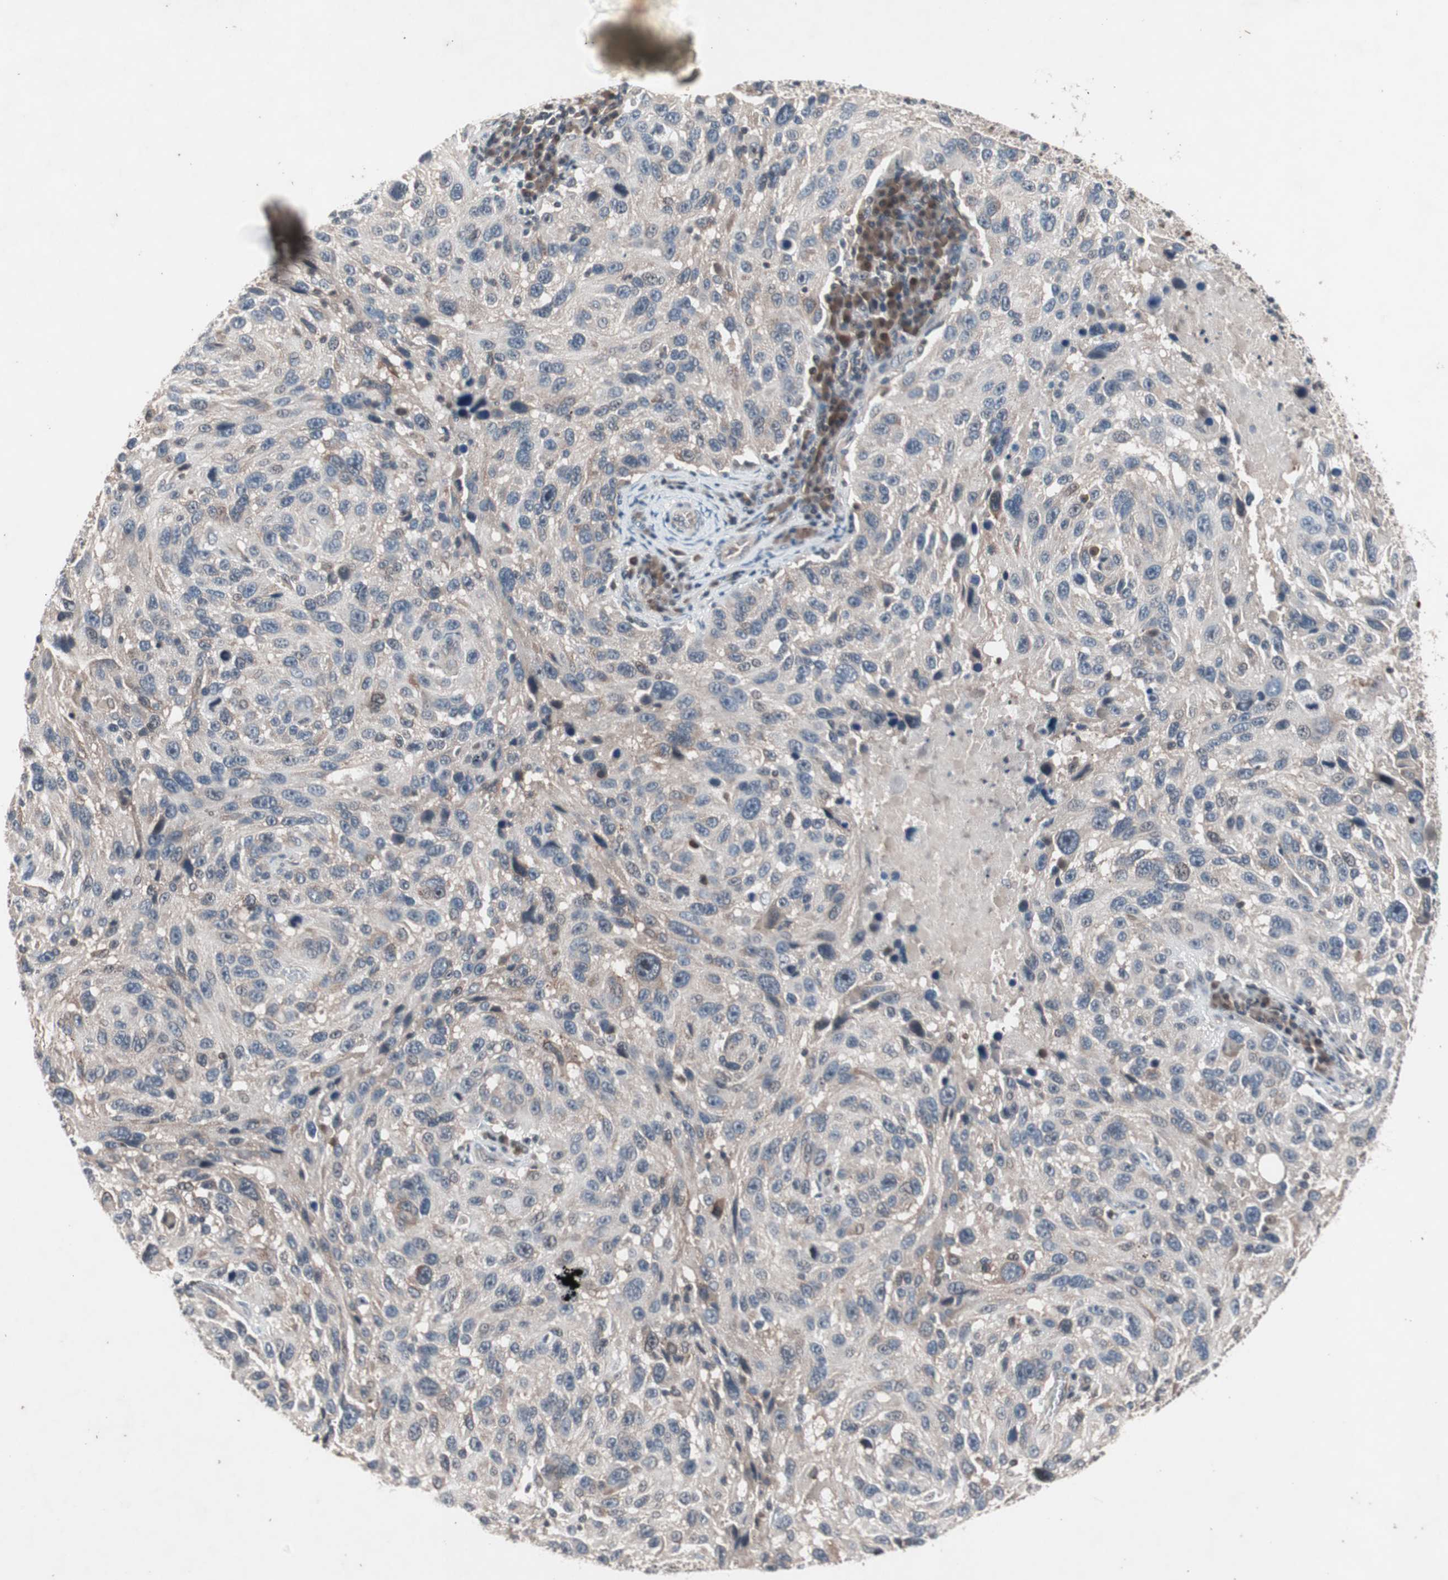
{"staining": {"intensity": "negative", "quantity": "none", "location": "none"}, "tissue": "melanoma", "cell_type": "Tumor cells", "image_type": "cancer", "snomed": [{"axis": "morphology", "description": "Malignant melanoma, NOS"}, {"axis": "topography", "description": "Skin"}], "caption": "Tumor cells show no significant positivity in melanoma. (DAB (3,3'-diaminobenzidine) immunohistochemistry, high magnification).", "gene": "IRS1", "patient": {"sex": "male", "age": 53}}